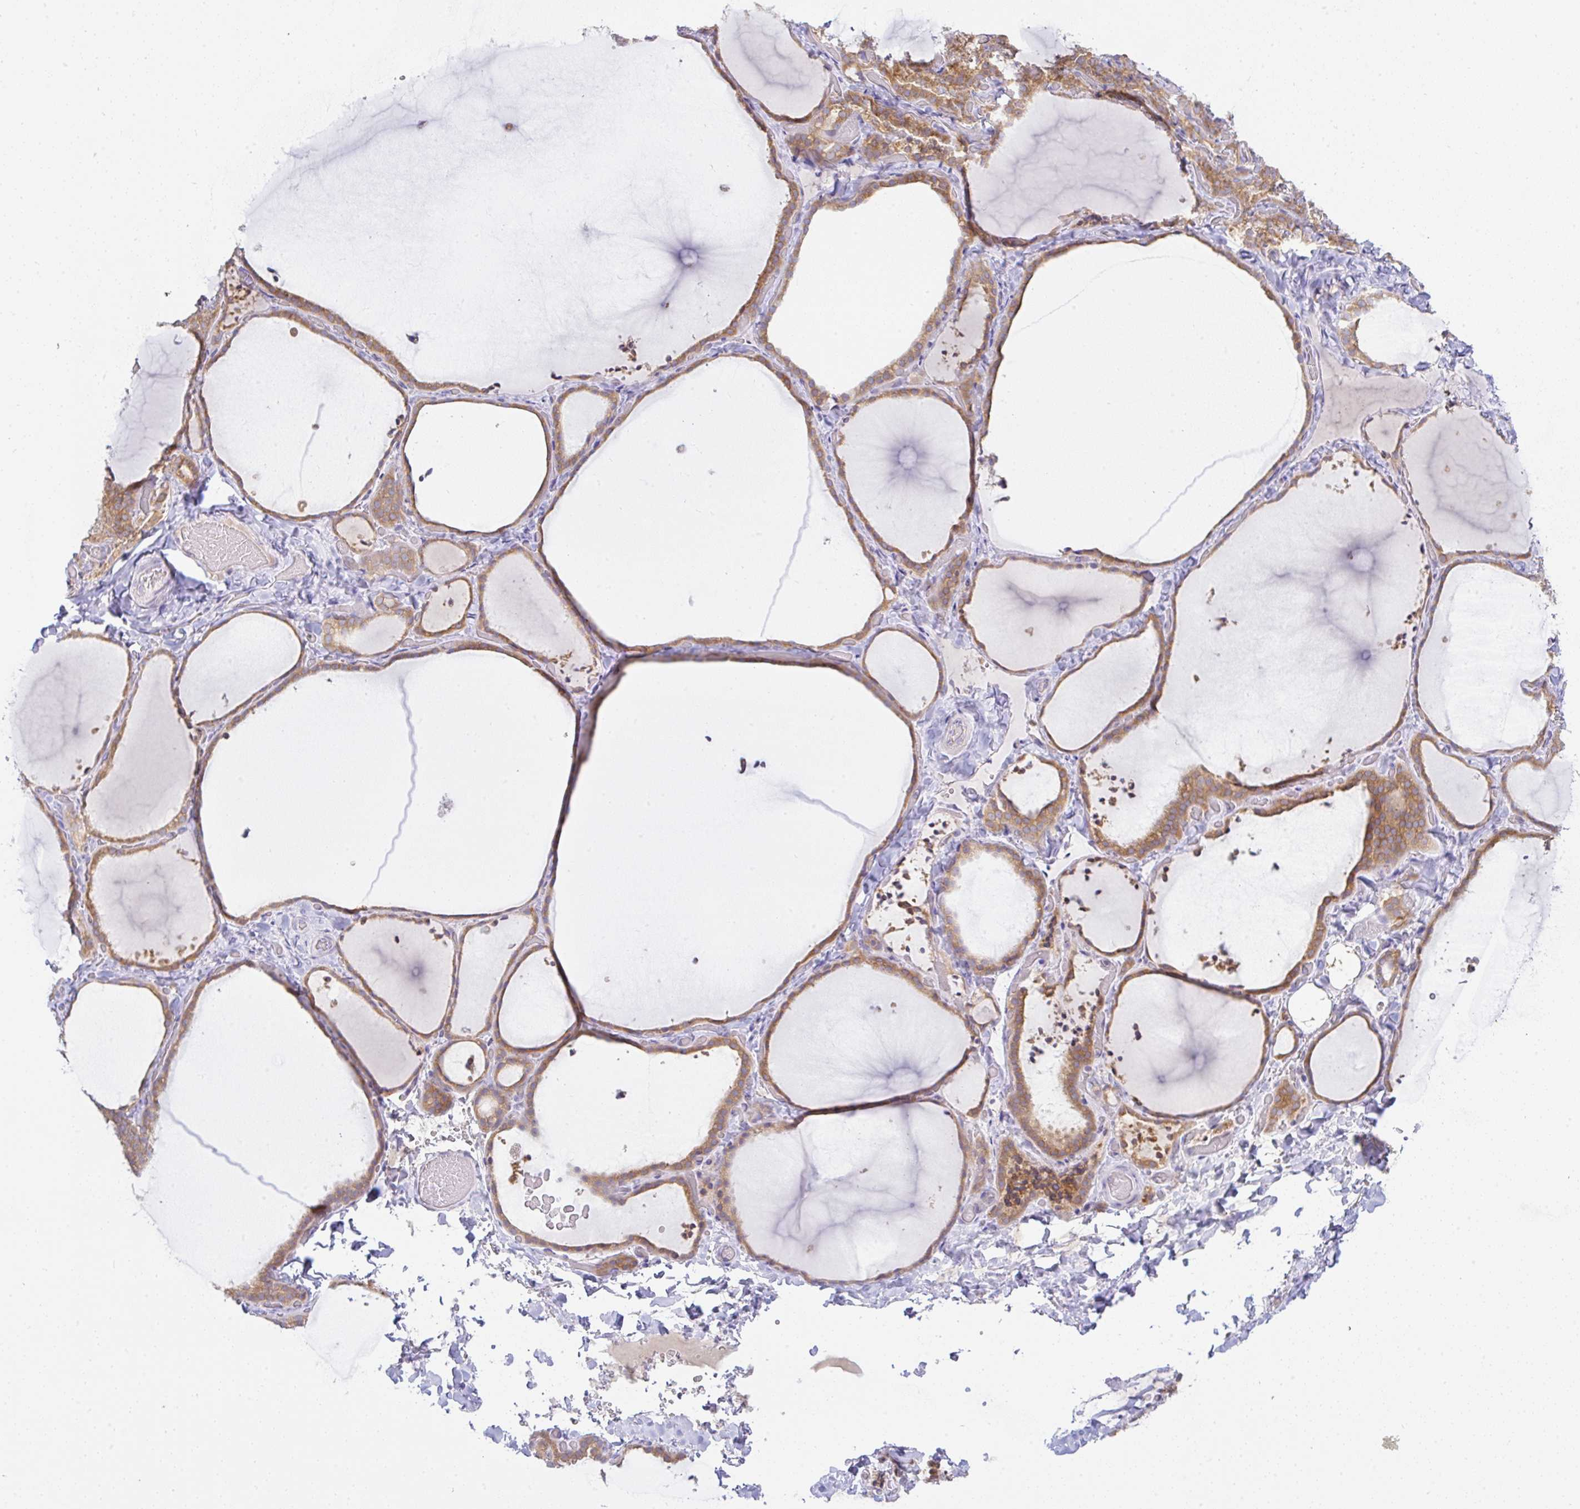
{"staining": {"intensity": "moderate", "quantity": ">75%", "location": "cytoplasmic/membranous"}, "tissue": "thyroid gland", "cell_type": "Glandular cells", "image_type": "normal", "snomed": [{"axis": "morphology", "description": "Normal tissue, NOS"}, {"axis": "topography", "description": "Thyroid gland"}], "caption": "Glandular cells reveal medium levels of moderate cytoplasmic/membranous staining in about >75% of cells in unremarkable thyroid gland.", "gene": "DERL2", "patient": {"sex": "female", "age": 22}}